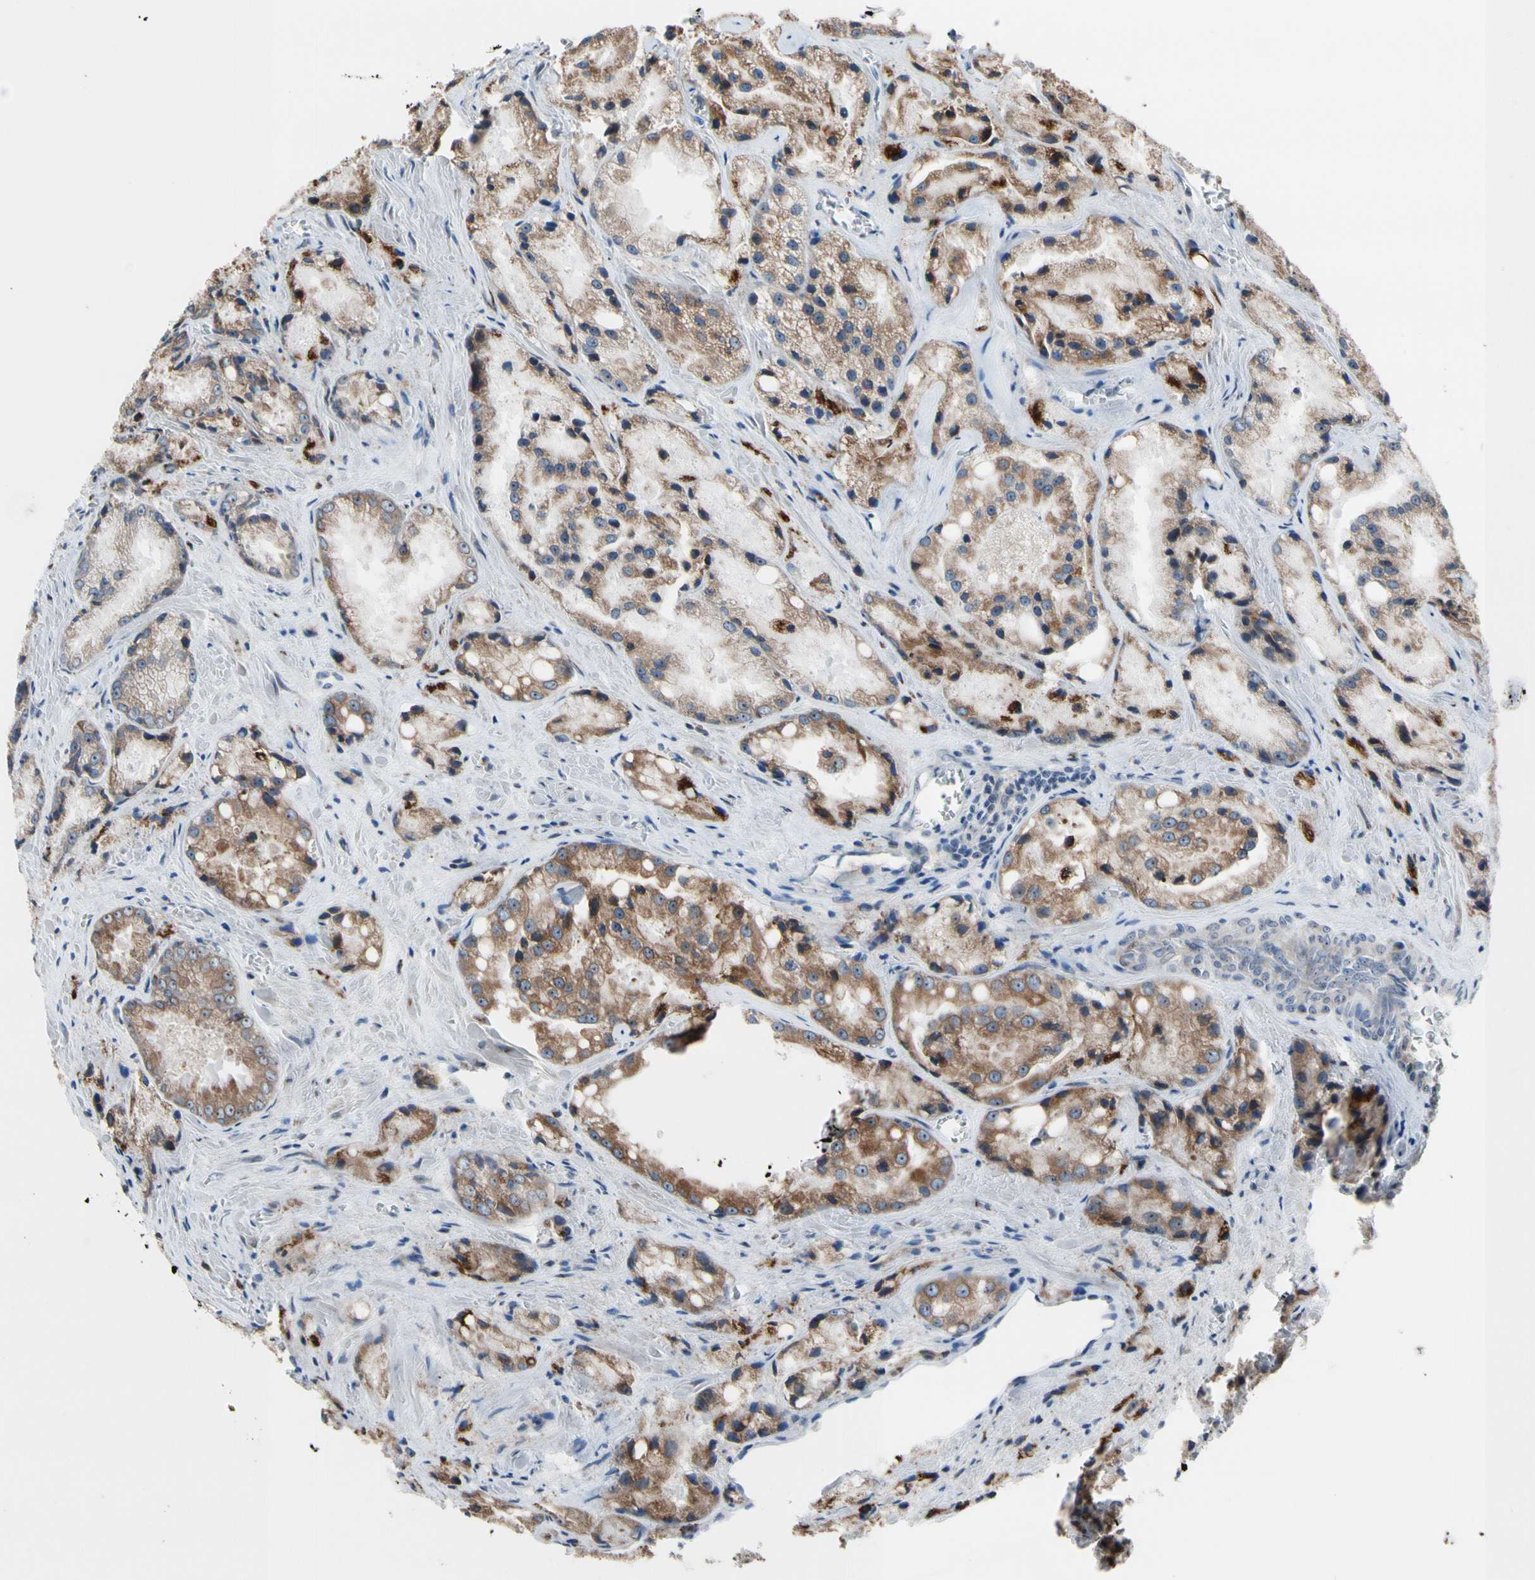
{"staining": {"intensity": "moderate", "quantity": ">75%", "location": "cytoplasmic/membranous"}, "tissue": "prostate cancer", "cell_type": "Tumor cells", "image_type": "cancer", "snomed": [{"axis": "morphology", "description": "Adenocarcinoma, Low grade"}, {"axis": "topography", "description": "Prostate"}], "caption": "Human prostate adenocarcinoma (low-grade) stained with a protein marker displays moderate staining in tumor cells.", "gene": "TMED7", "patient": {"sex": "male", "age": 64}}